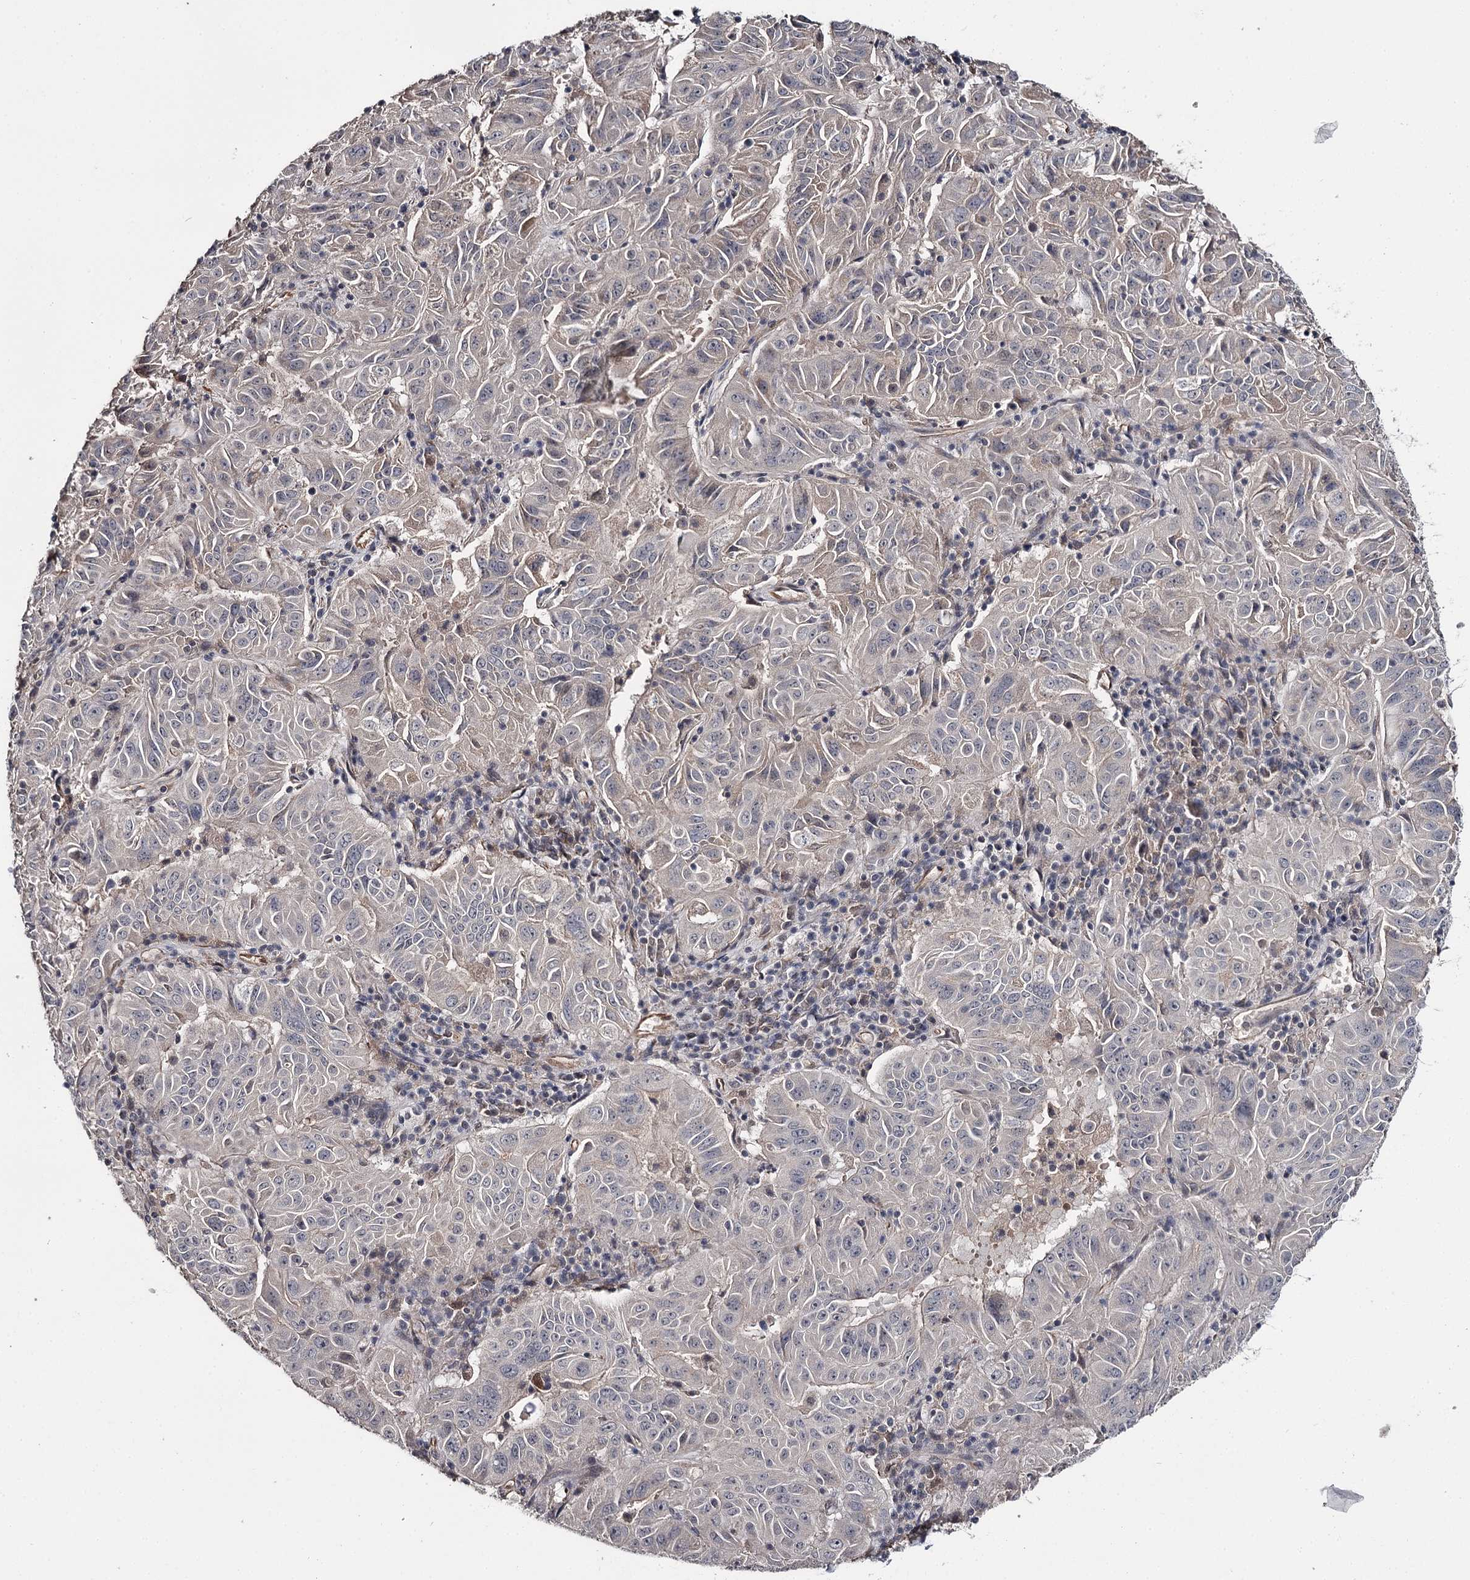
{"staining": {"intensity": "weak", "quantity": "<25%", "location": "cytoplasmic/membranous"}, "tissue": "pancreatic cancer", "cell_type": "Tumor cells", "image_type": "cancer", "snomed": [{"axis": "morphology", "description": "Adenocarcinoma, NOS"}, {"axis": "topography", "description": "Pancreas"}], "caption": "Immunohistochemistry (IHC) micrograph of neoplastic tissue: pancreatic cancer (adenocarcinoma) stained with DAB (3,3'-diaminobenzidine) reveals no significant protein positivity in tumor cells.", "gene": "CWF19L2", "patient": {"sex": "male", "age": 63}}